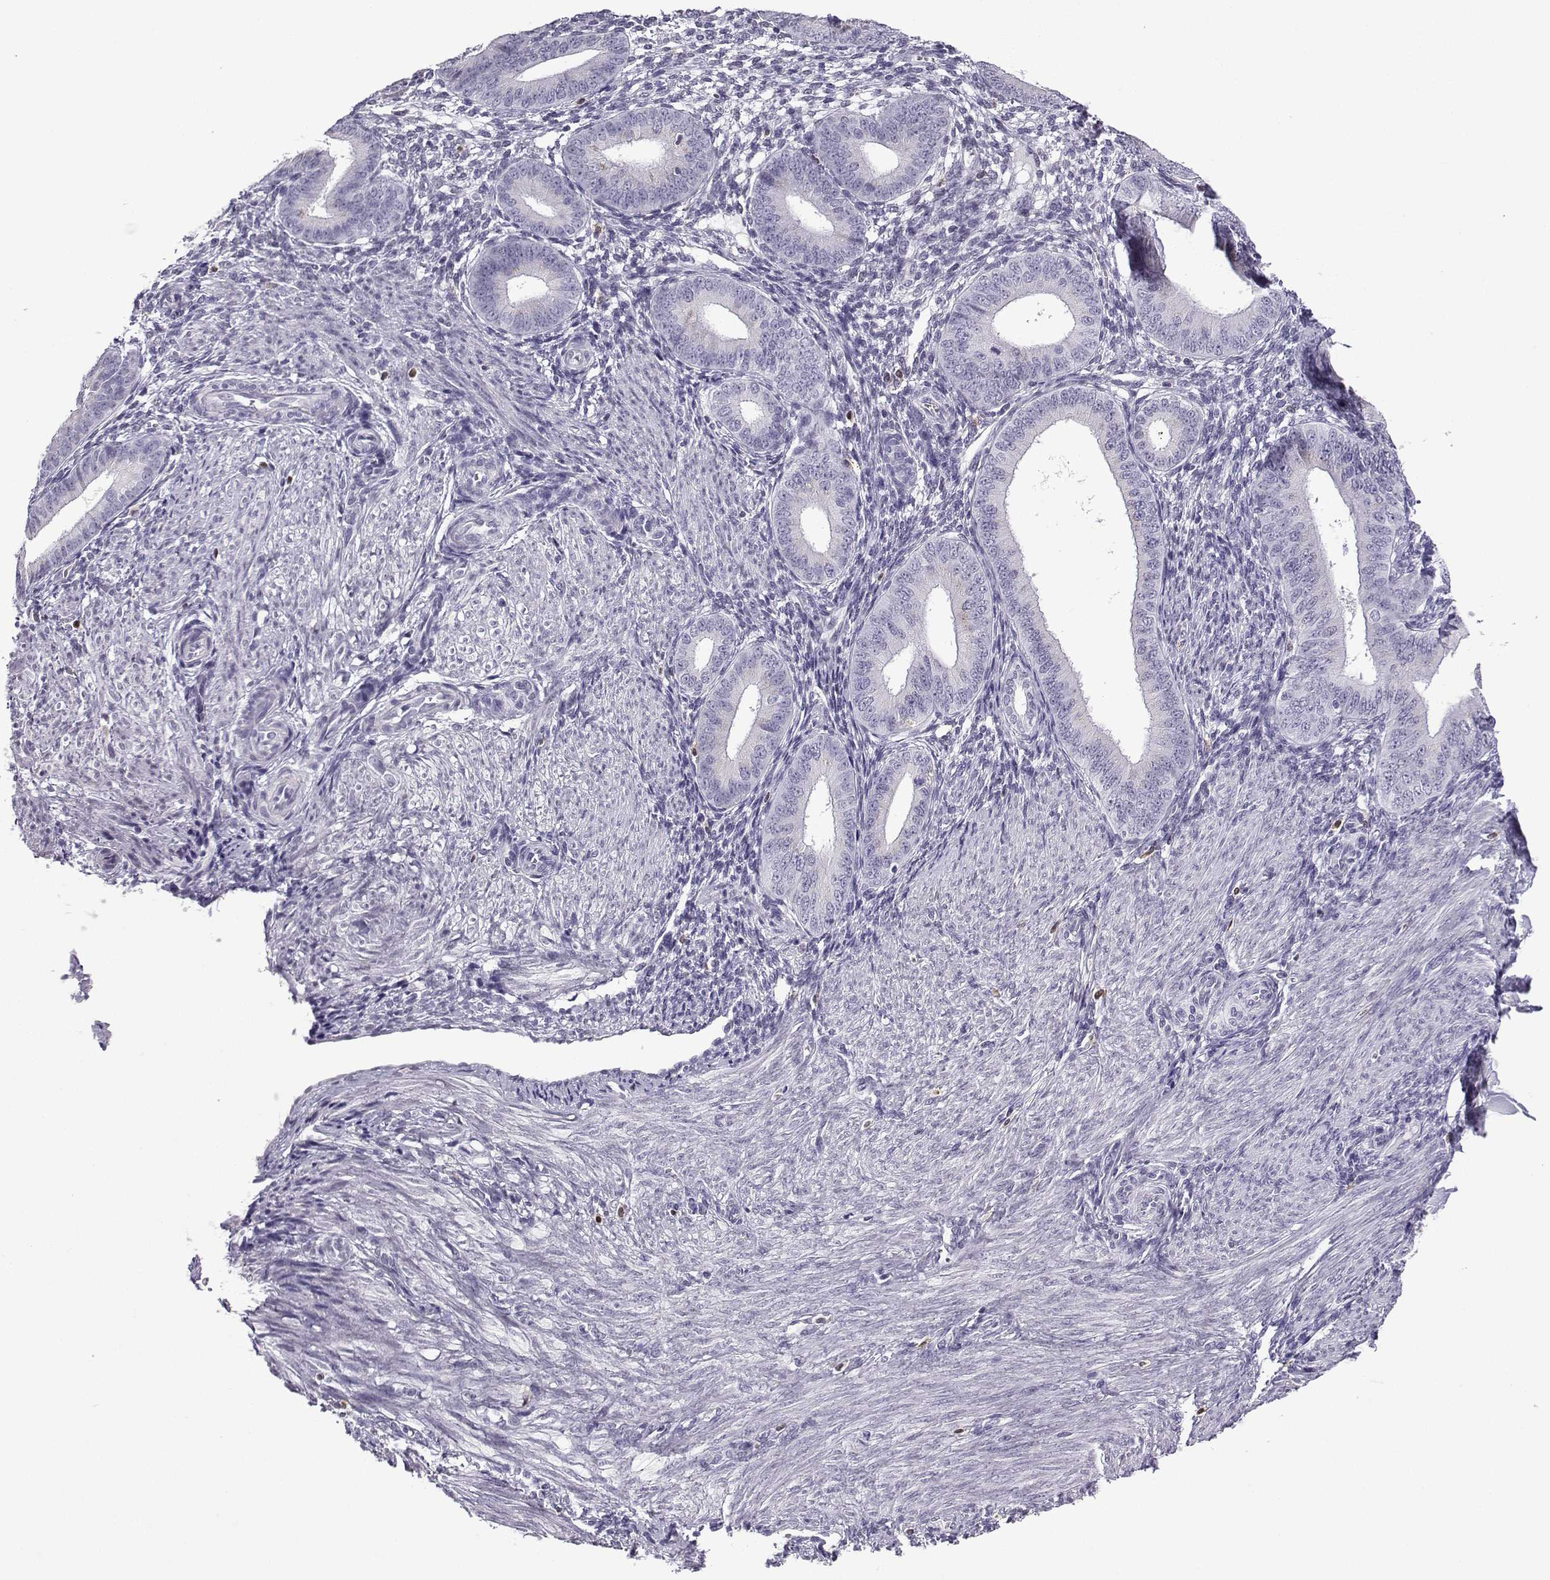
{"staining": {"intensity": "negative", "quantity": "none", "location": "none"}, "tissue": "endometrium", "cell_type": "Cells in endometrial stroma", "image_type": "normal", "snomed": [{"axis": "morphology", "description": "Normal tissue, NOS"}, {"axis": "topography", "description": "Endometrium"}], "caption": "A high-resolution histopathology image shows IHC staining of unremarkable endometrium, which exhibits no significant expression in cells in endometrial stroma.", "gene": "HTR7", "patient": {"sex": "female", "age": 39}}